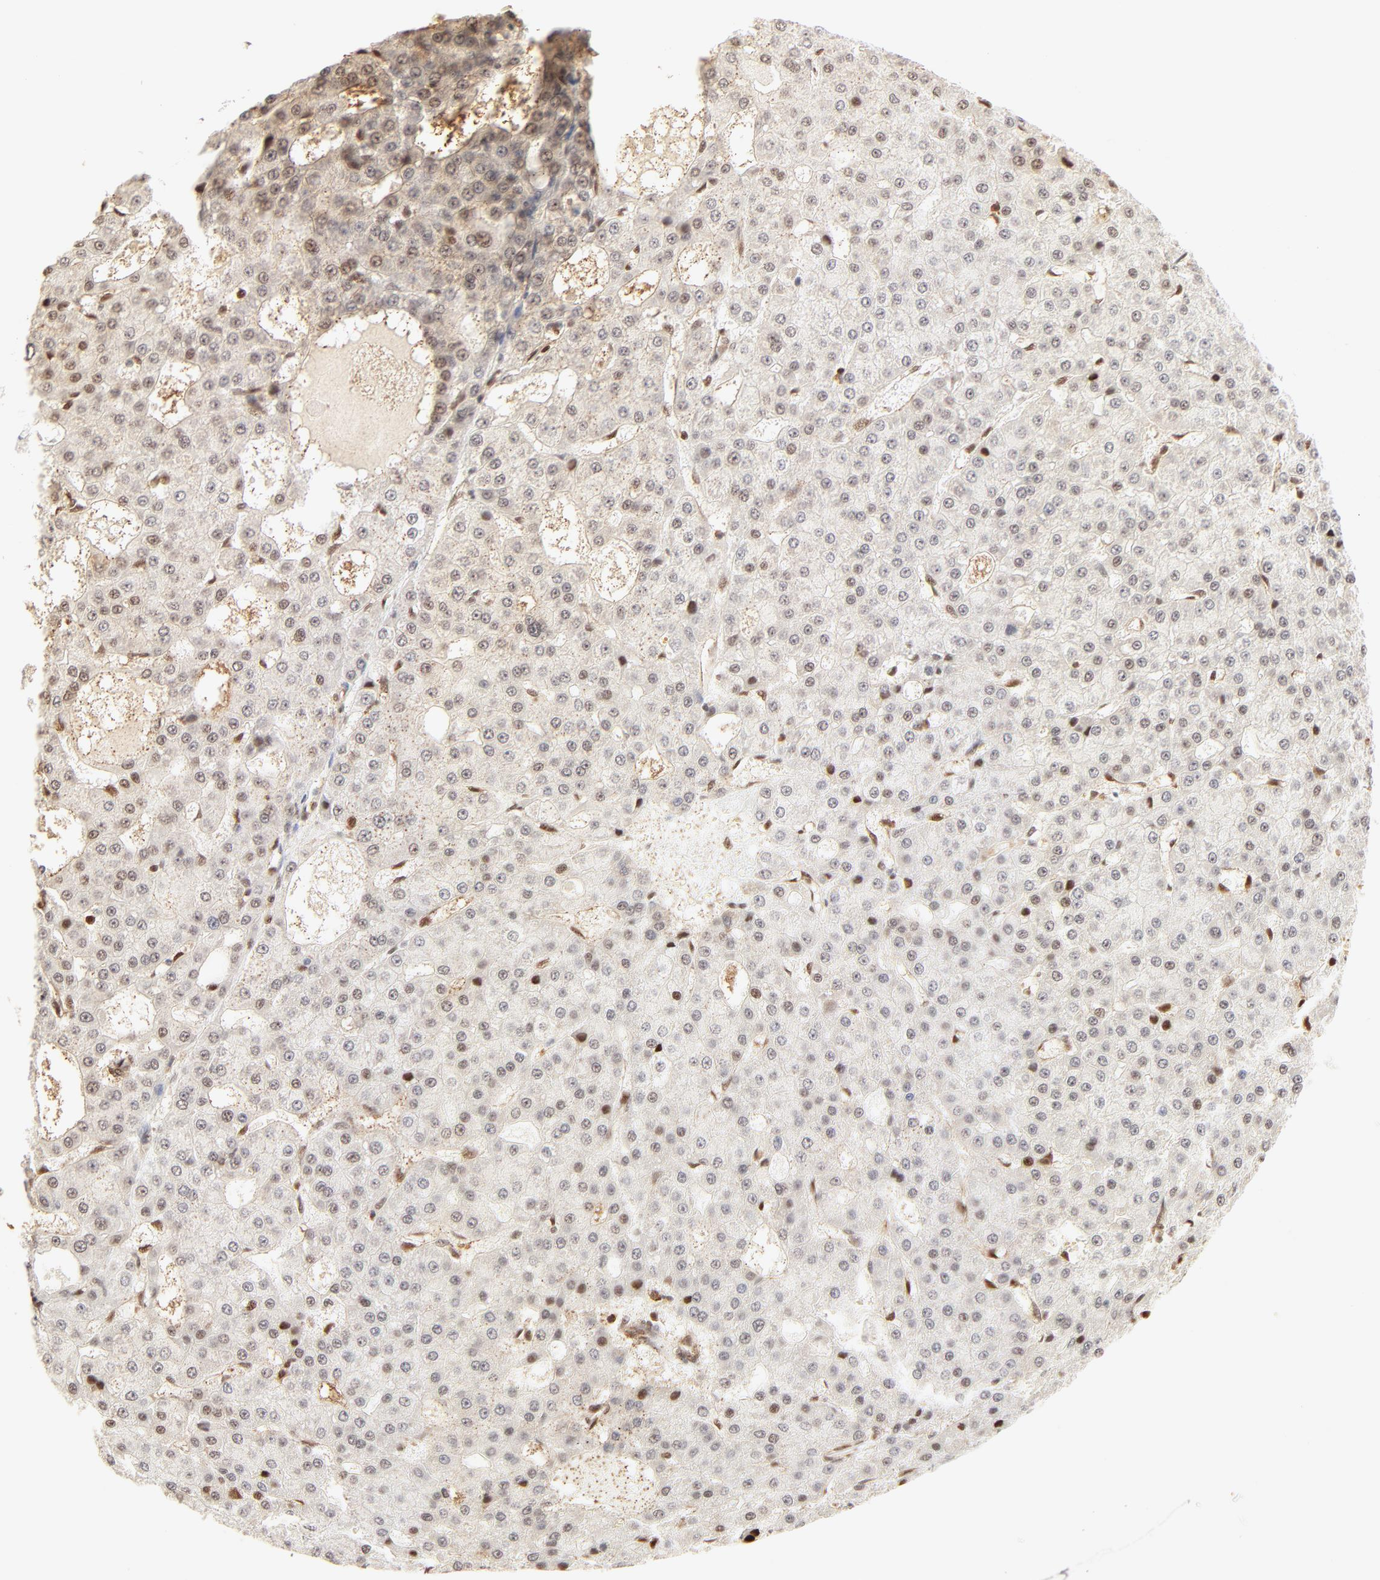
{"staining": {"intensity": "weak", "quantity": "<25%", "location": "nuclear"}, "tissue": "liver cancer", "cell_type": "Tumor cells", "image_type": "cancer", "snomed": [{"axis": "morphology", "description": "Carcinoma, Hepatocellular, NOS"}, {"axis": "topography", "description": "Liver"}], "caption": "High power microscopy histopathology image of an immunohistochemistry (IHC) histopathology image of liver cancer, revealing no significant positivity in tumor cells. (DAB IHC visualized using brightfield microscopy, high magnification).", "gene": "FAM50A", "patient": {"sex": "male", "age": 47}}